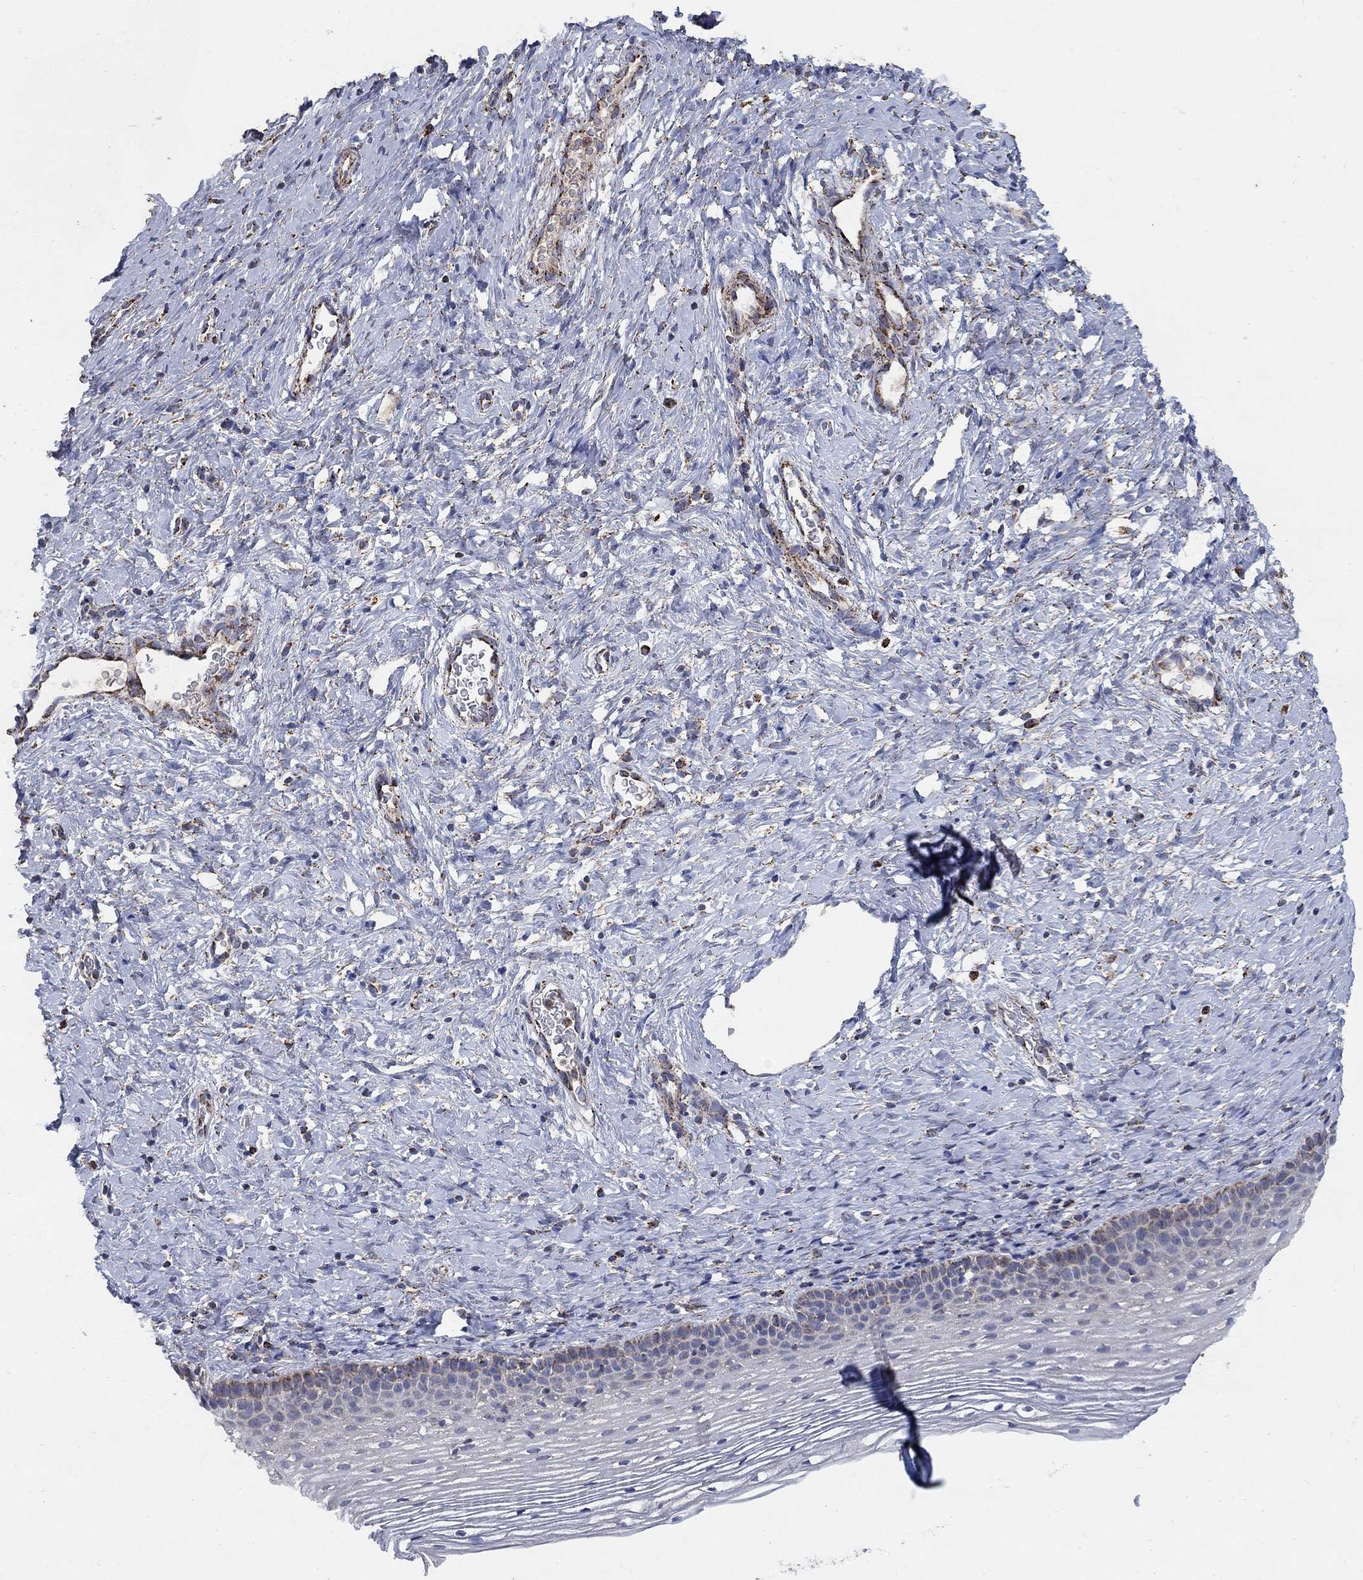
{"staining": {"intensity": "negative", "quantity": "none", "location": "none"}, "tissue": "cervix", "cell_type": "Glandular cells", "image_type": "normal", "snomed": [{"axis": "morphology", "description": "Normal tissue, NOS"}, {"axis": "topography", "description": "Cervix"}], "caption": "Immunohistochemical staining of normal human cervix exhibits no significant expression in glandular cells.", "gene": "PNPLA2", "patient": {"sex": "female", "age": 39}}